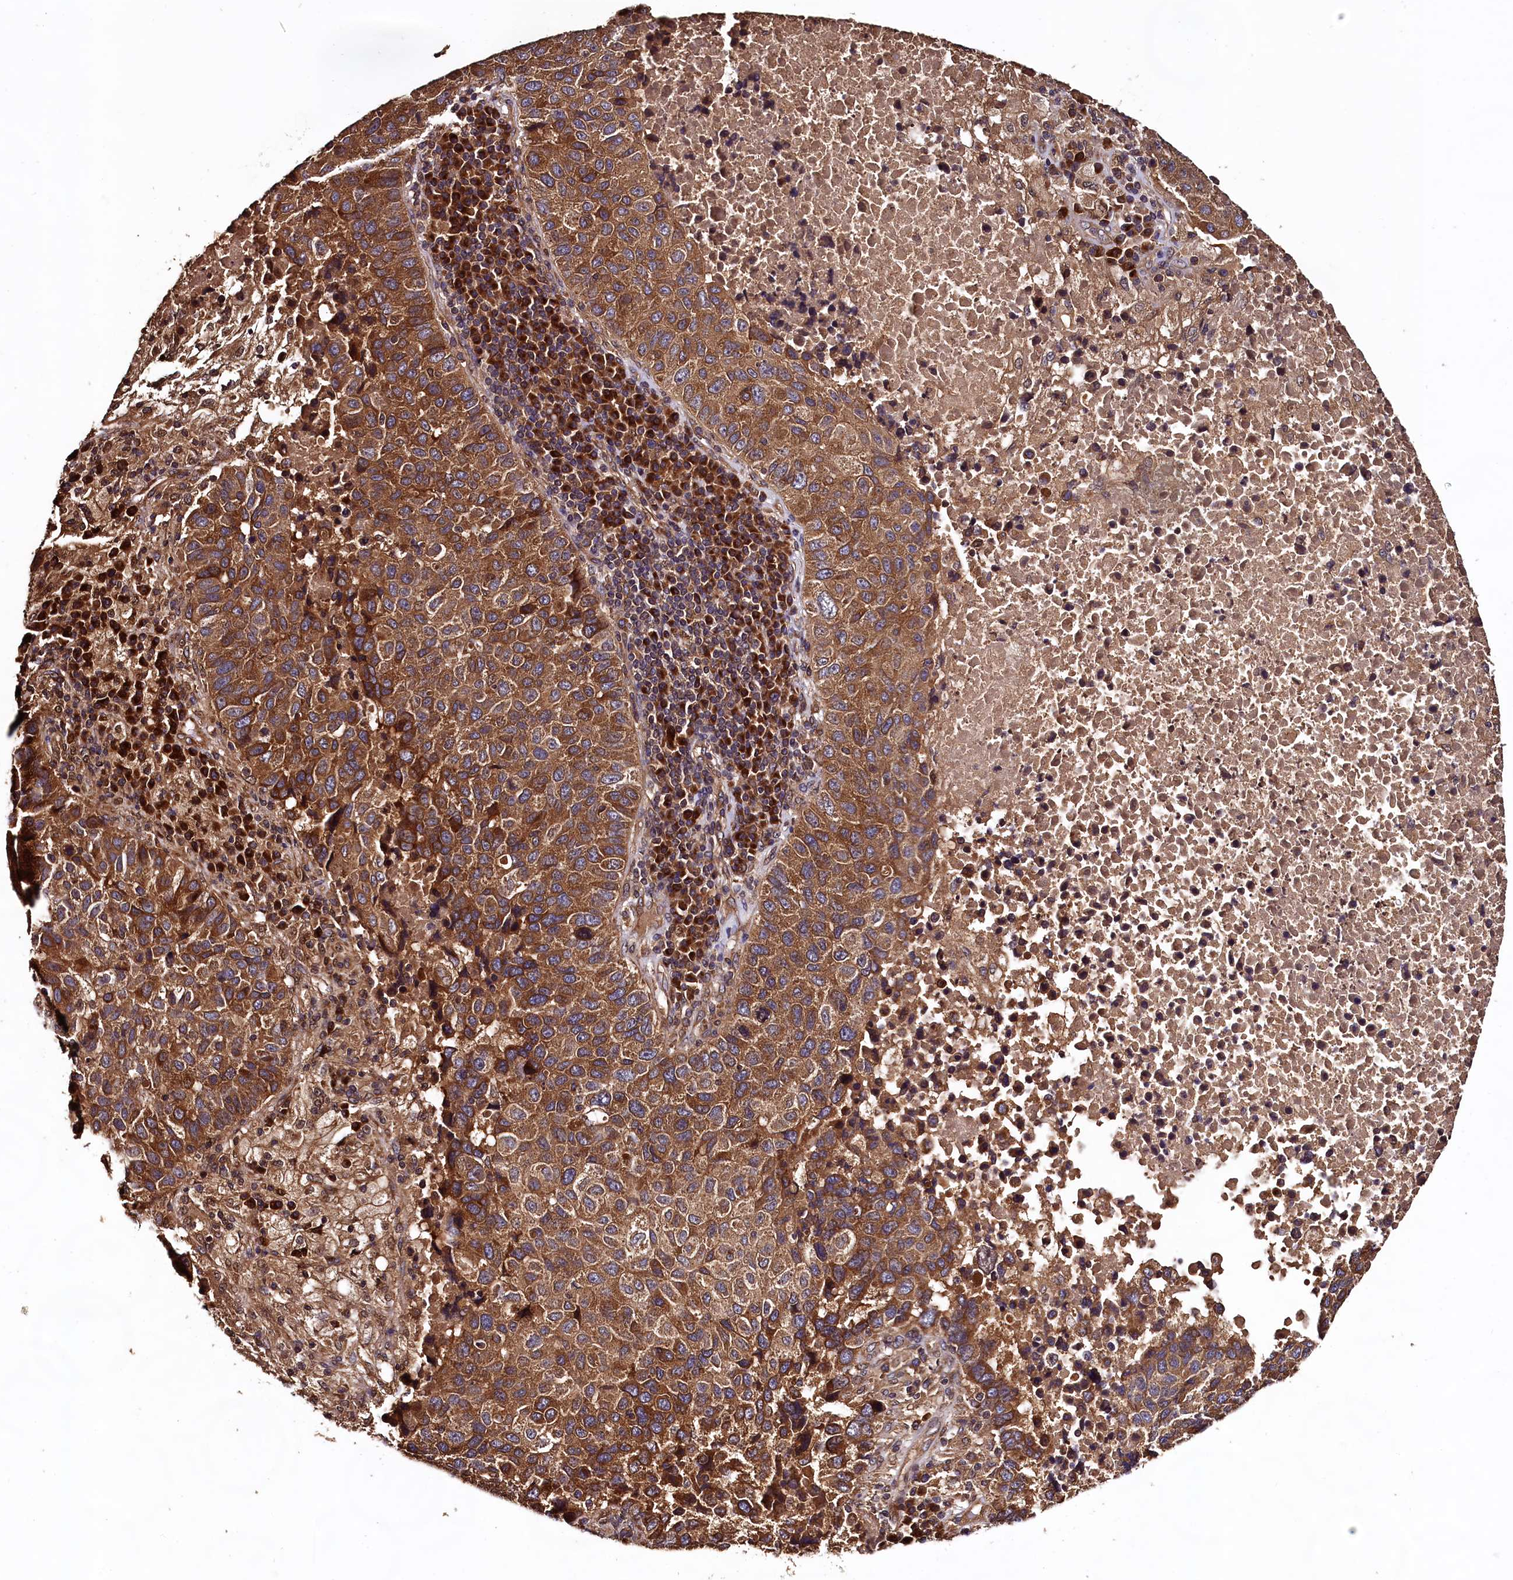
{"staining": {"intensity": "strong", "quantity": ">75%", "location": "cytoplasmic/membranous"}, "tissue": "lung cancer", "cell_type": "Tumor cells", "image_type": "cancer", "snomed": [{"axis": "morphology", "description": "Squamous cell carcinoma, NOS"}, {"axis": "topography", "description": "Lung"}], "caption": "Protein staining of lung cancer tissue exhibits strong cytoplasmic/membranous positivity in approximately >75% of tumor cells.", "gene": "KLC2", "patient": {"sex": "male", "age": 73}}